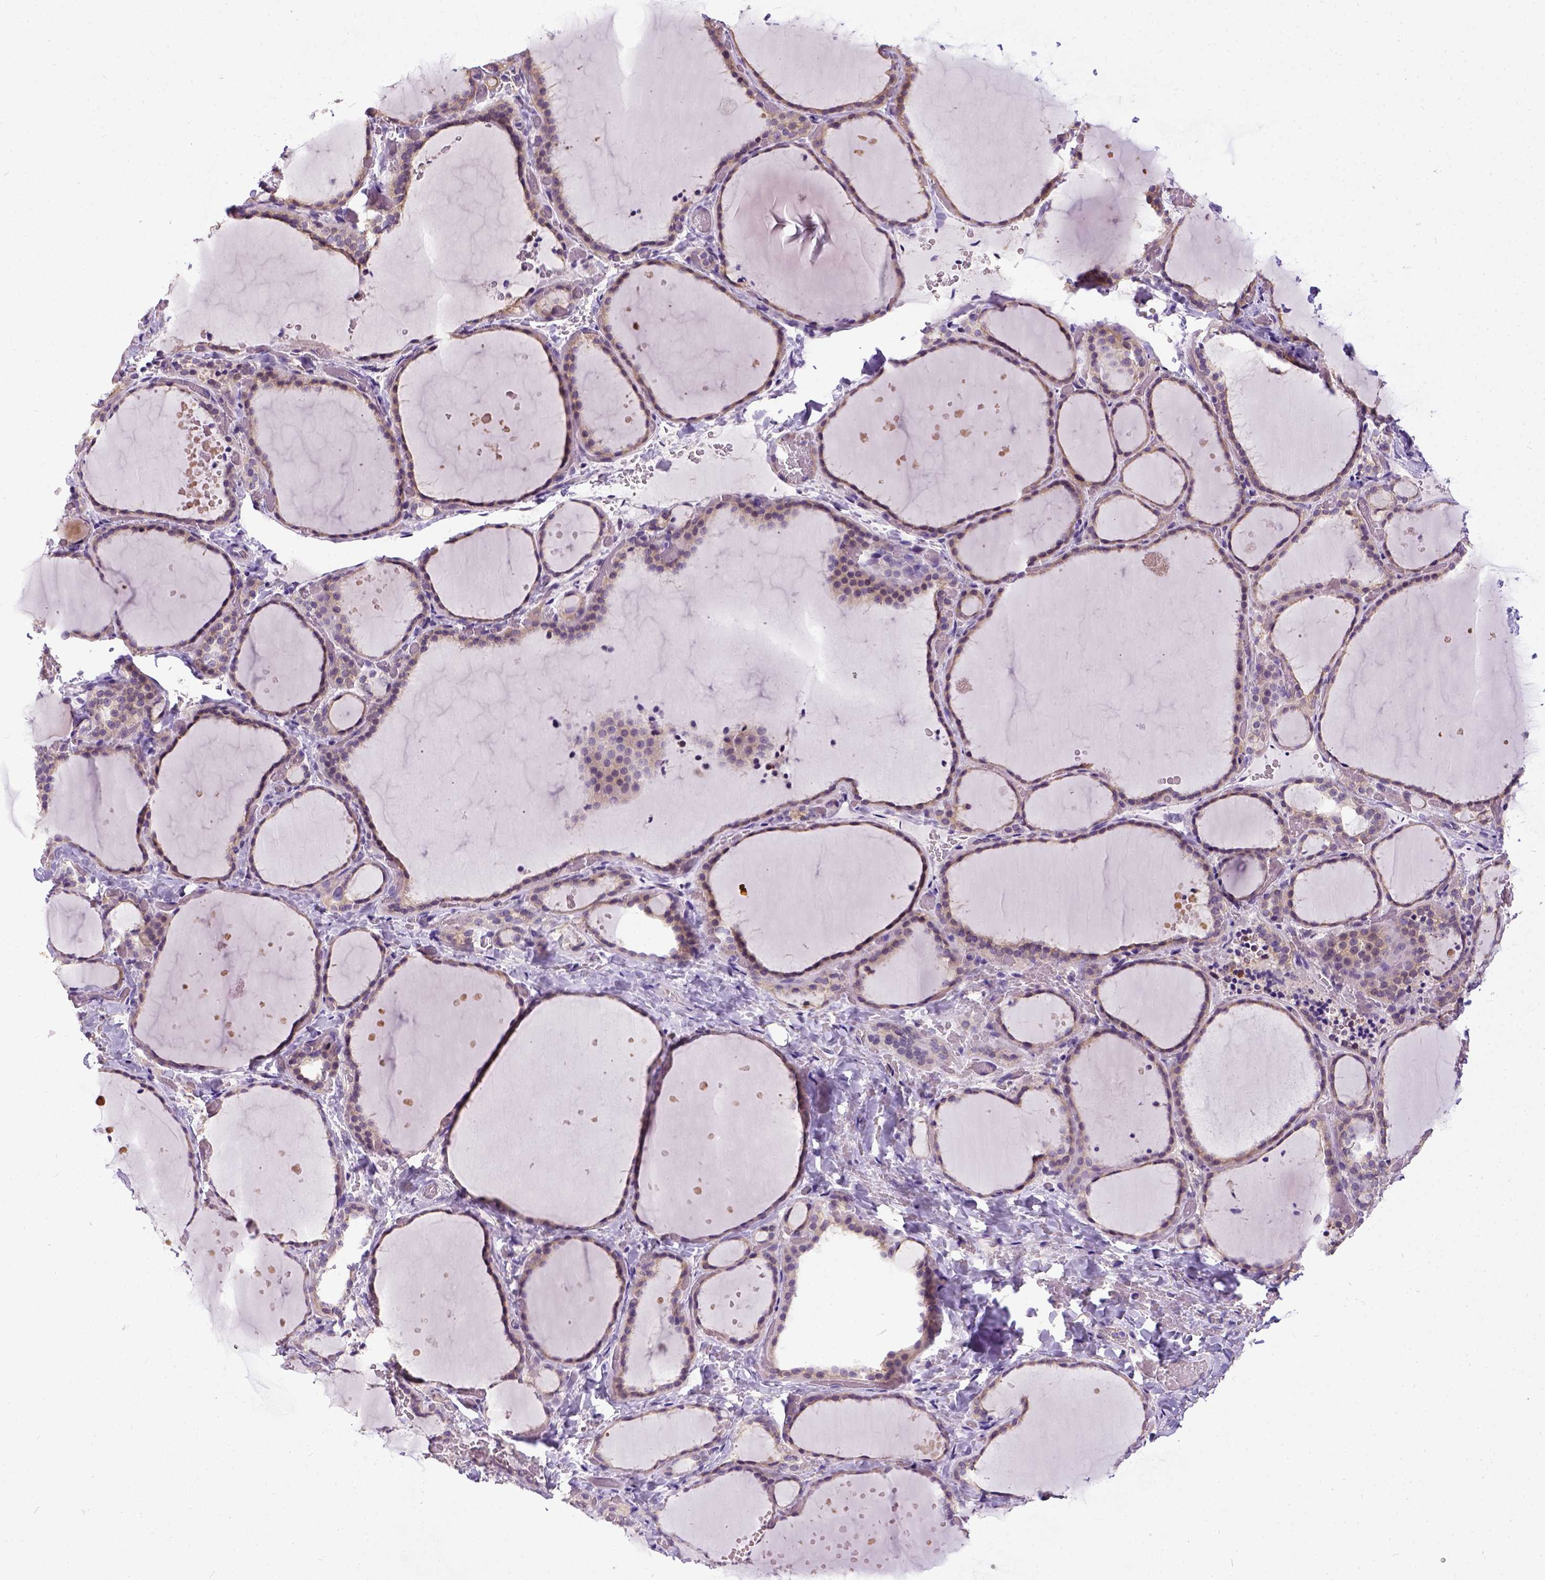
{"staining": {"intensity": "weak", "quantity": ">75%", "location": "cytoplasmic/membranous"}, "tissue": "thyroid gland", "cell_type": "Glandular cells", "image_type": "normal", "snomed": [{"axis": "morphology", "description": "Normal tissue, NOS"}, {"axis": "topography", "description": "Thyroid gland"}], "caption": "Benign thyroid gland exhibits weak cytoplasmic/membranous positivity in about >75% of glandular cells.", "gene": "NEK5", "patient": {"sex": "female", "age": 36}}